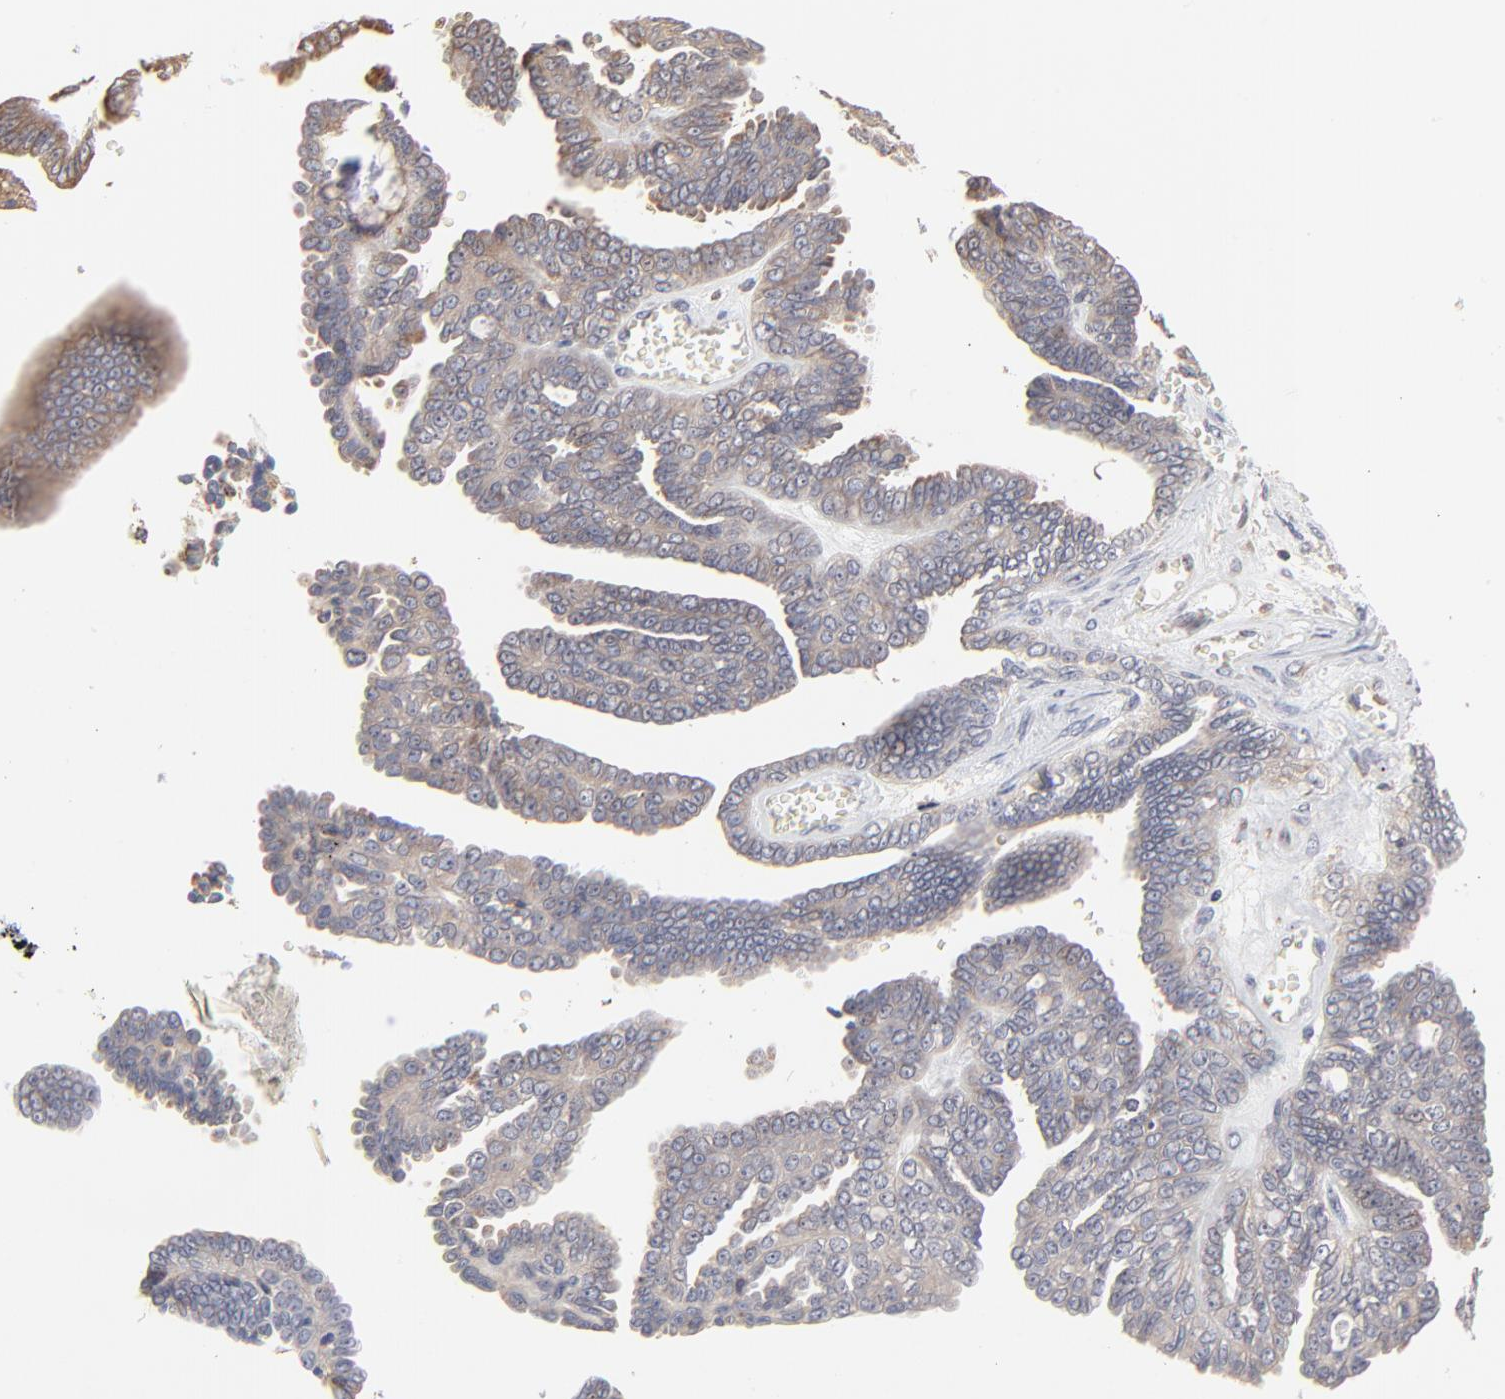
{"staining": {"intensity": "moderate", "quantity": ">75%", "location": "cytoplasmic/membranous"}, "tissue": "ovarian cancer", "cell_type": "Tumor cells", "image_type": "cancer", "snomed": [{"axis": "morphology", "description": "Cystadenocarcinoma, serous, NOS"}, {"axis": "topography", "description": "Ovary"}], "caption": "About >75% of tumor cells in ovarian cancer show moderate cytoplasmic/membranous protein staining as visualized by brown immunohistochemical staining.", "gene": "RNF213", "patient": {"sex": "female", "age": 71}}